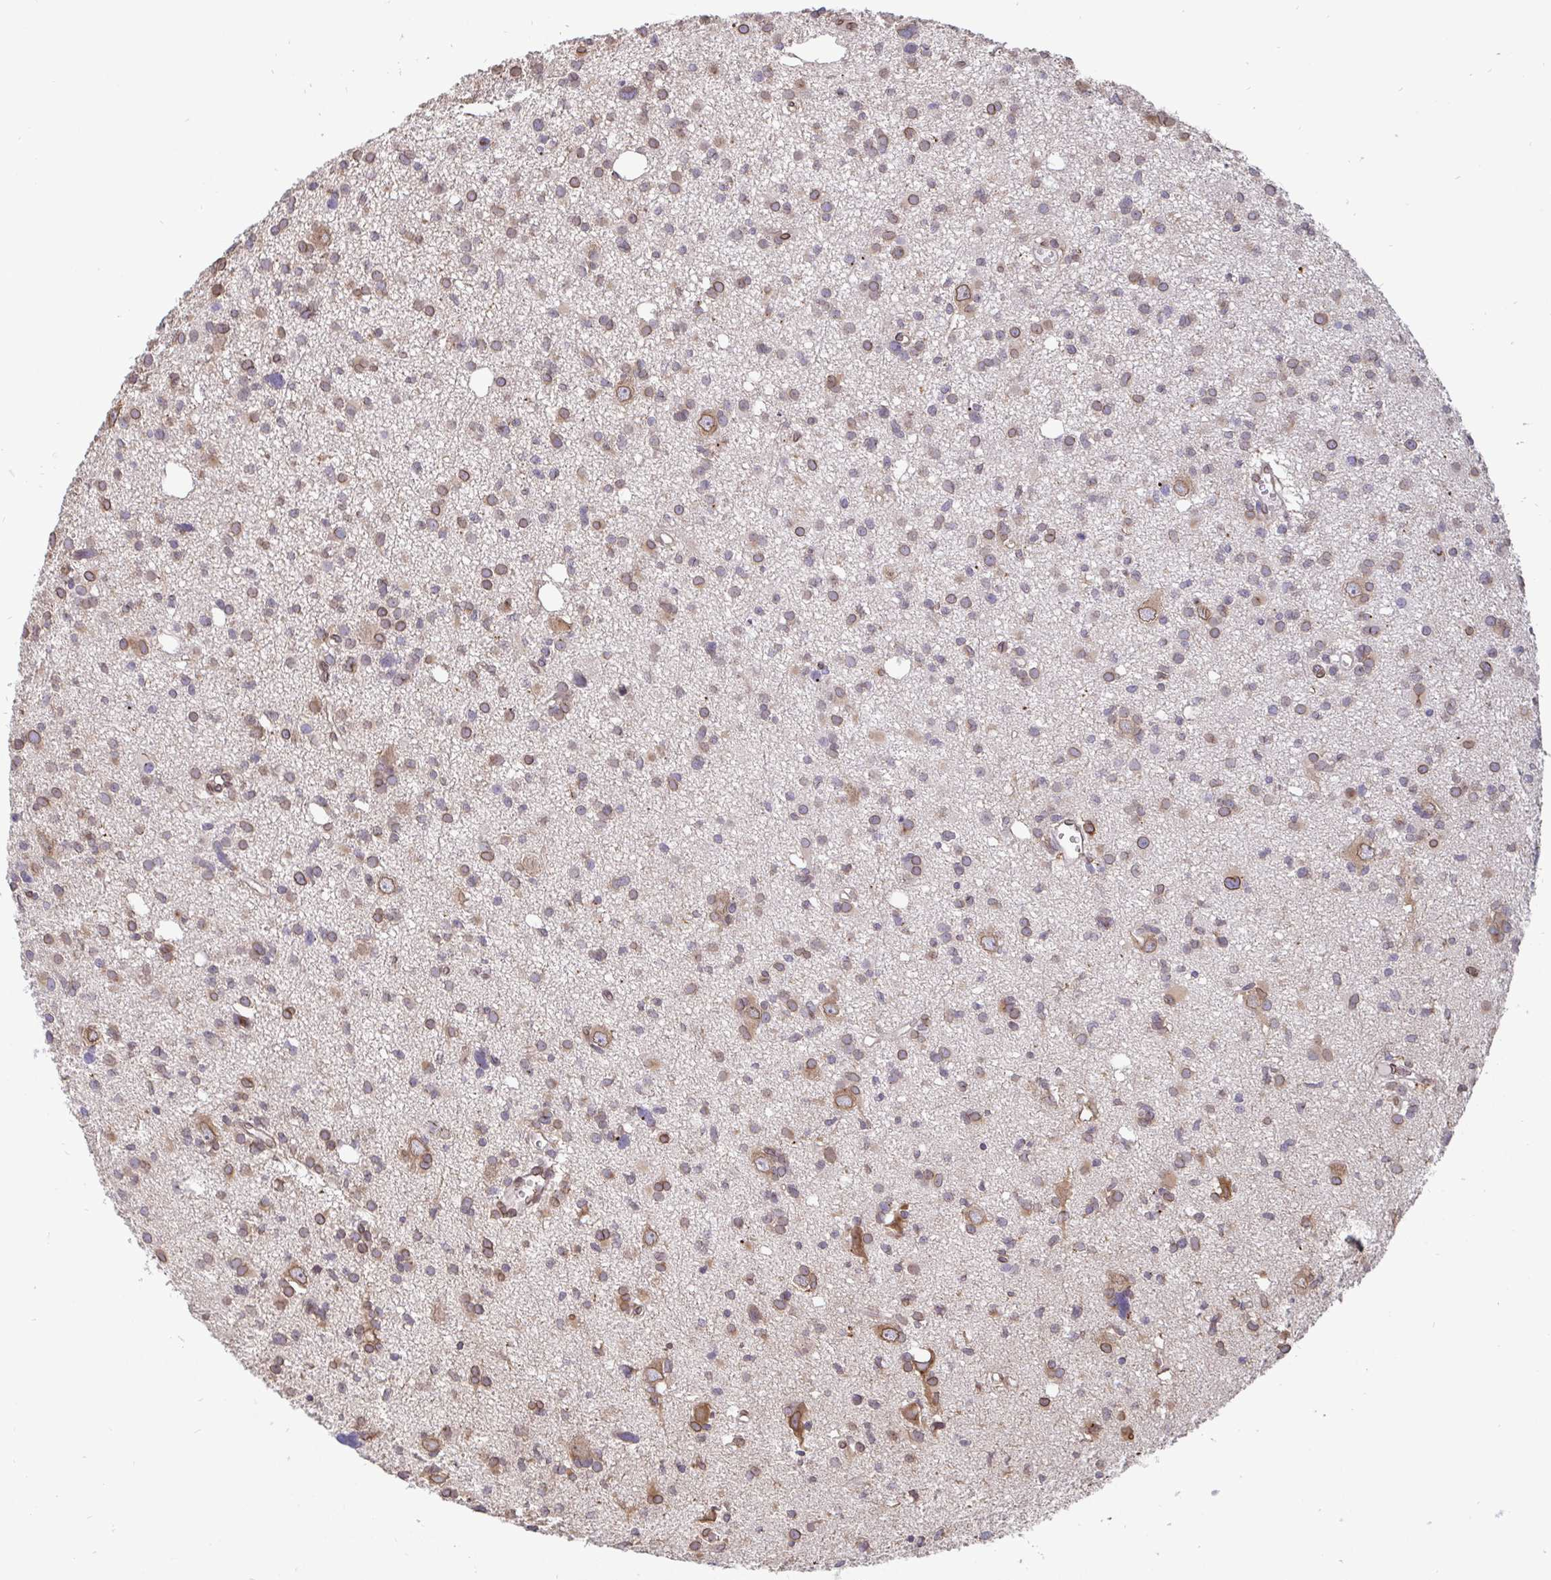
{"staining": {"intensity": "weak", "quantity": "25%-75%", "location": "cytoplasmic/membranous,nuclear"}, "tissue": "glioma", "cell_type": "Tumor cells", "image_type": "cancer", "snomed": [{"axis": "morphology", "description": "Glioma, malignant, High grade"}, {"axis": "topography", "description": "Brain"}], "caption": "Glioma tissue reveals weak cytoplasmic/membranous and nuclear expression in approximately 25%-75% of tumor cells, visualized by immunohistochemistry.", "gene": "EMD", "patient": {"sex": "male", "age": 23}}